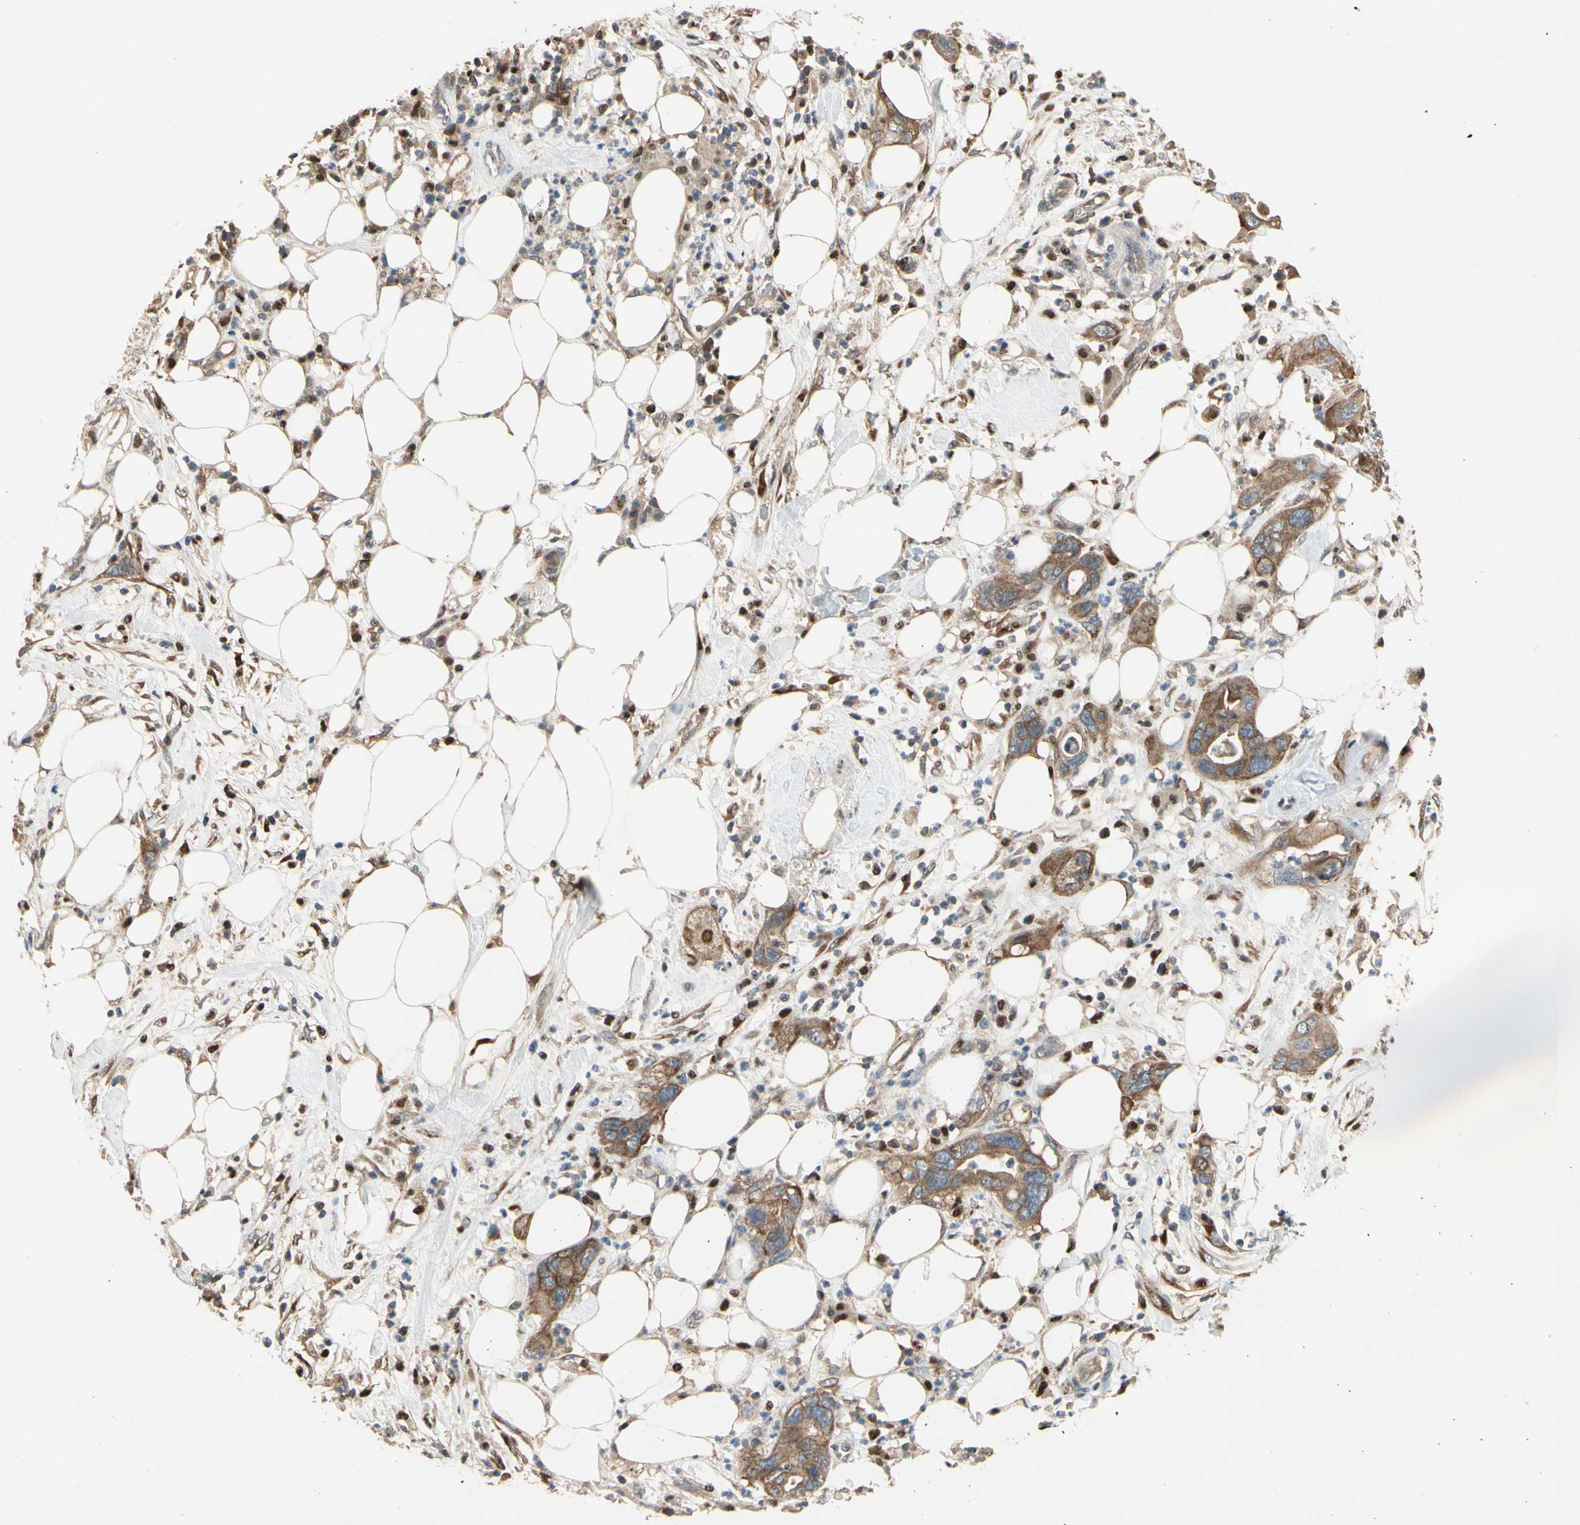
{"staining": {"intensity": "moderate", "quantity": ">75%", "location": "cytoplasmic/membranous"}, "tissue": "pancreatic cancer", "cell_type": "Tumor cells", "image_type": "cancer", "snomed": [{"axis": "morphology", "description": "Adenocarcinoma, NOS"}, {"axis": "topography", "description": "Pancreas"}], "caption": "Protein staining of pancreatic cancer tissue displays moderate cytoplasmic/membranous expression in about >75% of tumor cells. The staining is performed using DAB brown chromogen to label protein expression. The nuclei are counter-stained blue using hematoxylin.", "gene": "CGREF1", "patient": {"sex": "female", "age": 71}}